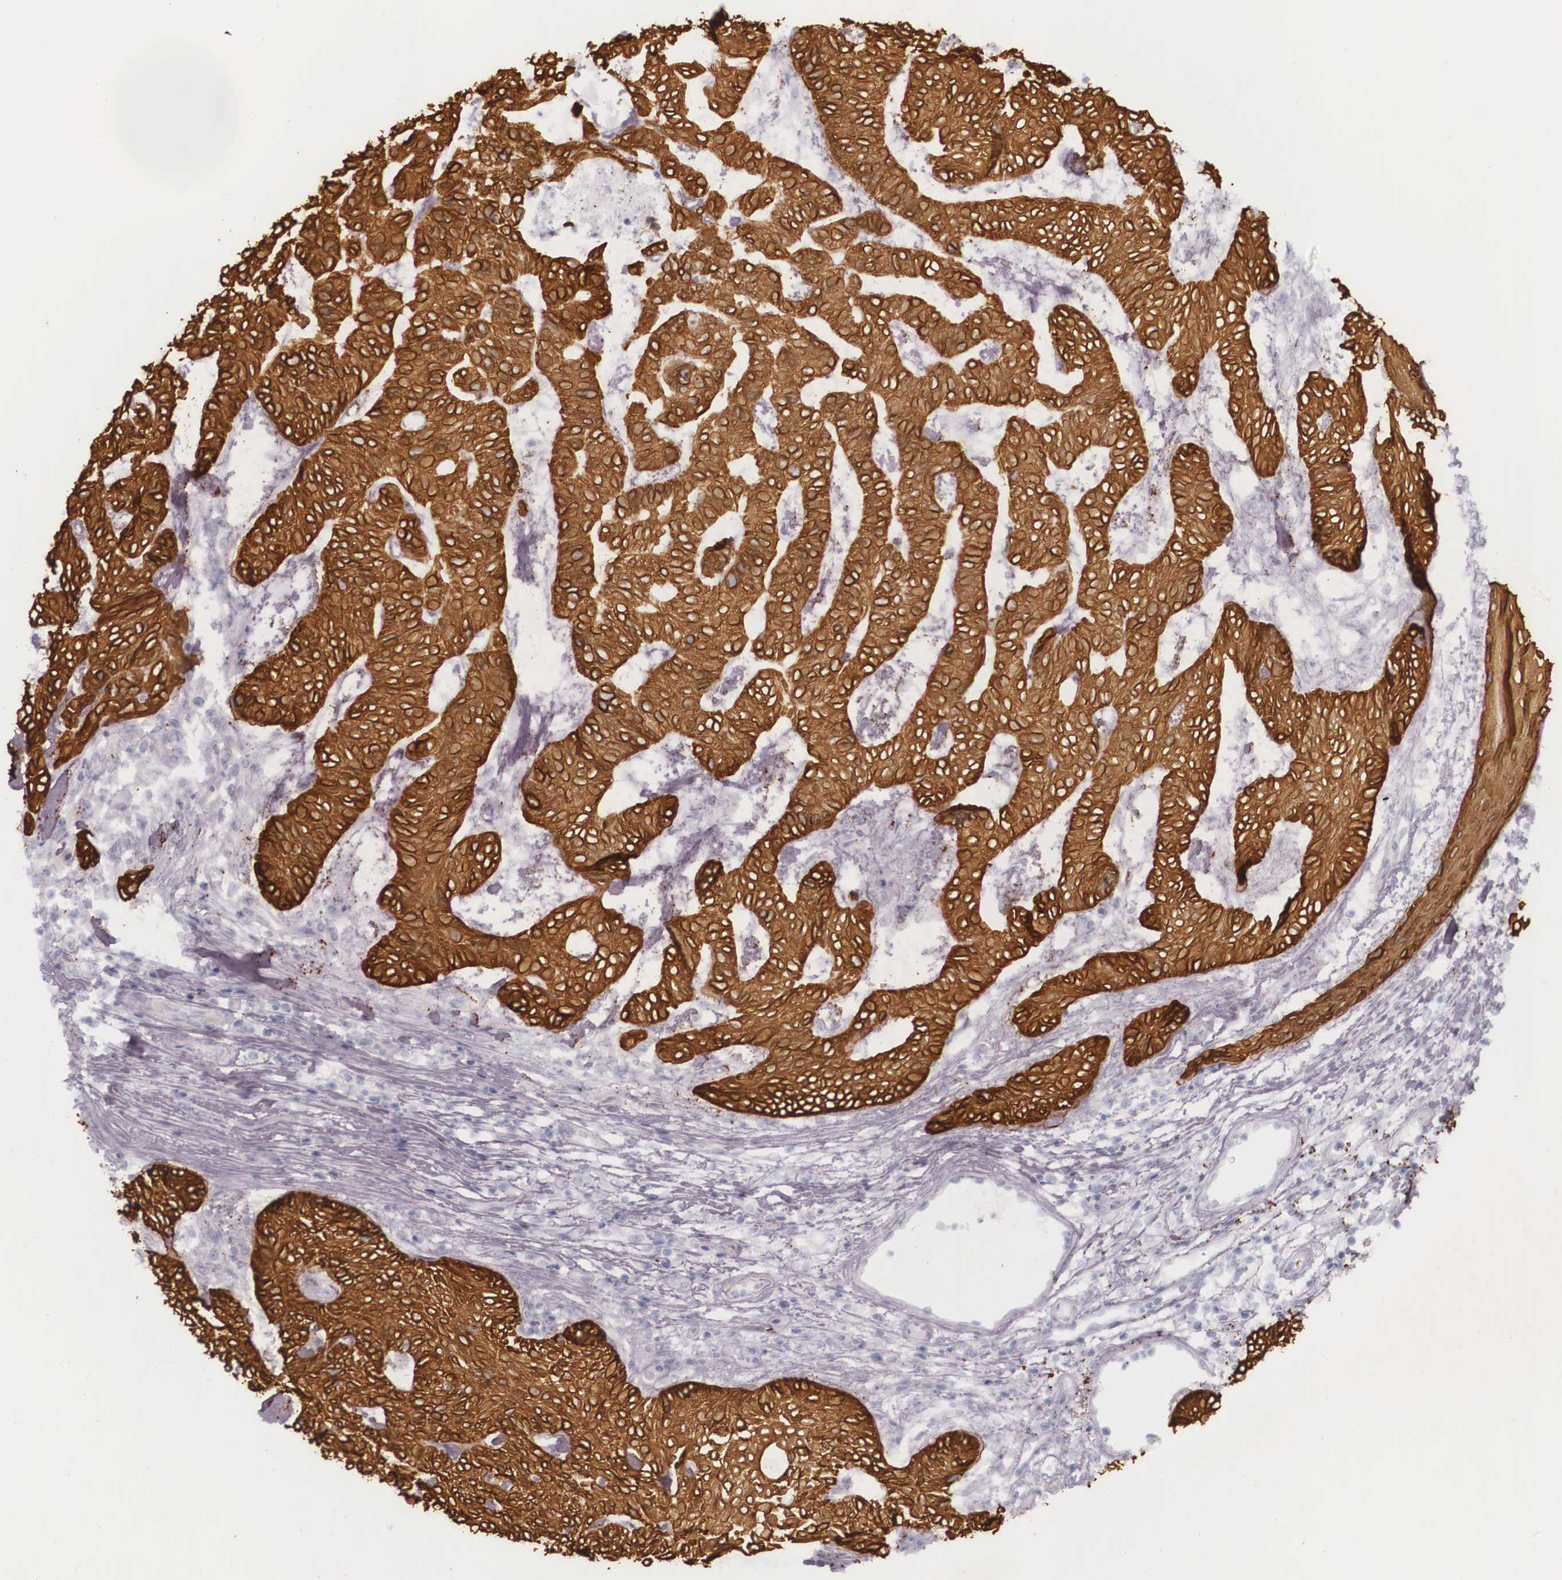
{"staining": {"intensity": "strong", "quantity": ">75%", "location": "cytoplasmic/membranous"}, "tissue": "skin cancer", "cell_type": "Tumor cells", "image_type": "cancer", "snomed": [{"axis": "morphology", "description": "Basal cell carcinoma"}, {"axis": "topography", "description": "Skin"}], "caption": "High-magnification brightfield microscopy of skin cancer (basal cell carcinoma) stained with DAB (brown) and counterstained with hematoxylin (blue). tumor cells exhibit strong cytoplasmic/membranous positivity is identified in about>75% of cells.", "gene": "KRT14", "patient": {"sex": "male", "age": 75}}